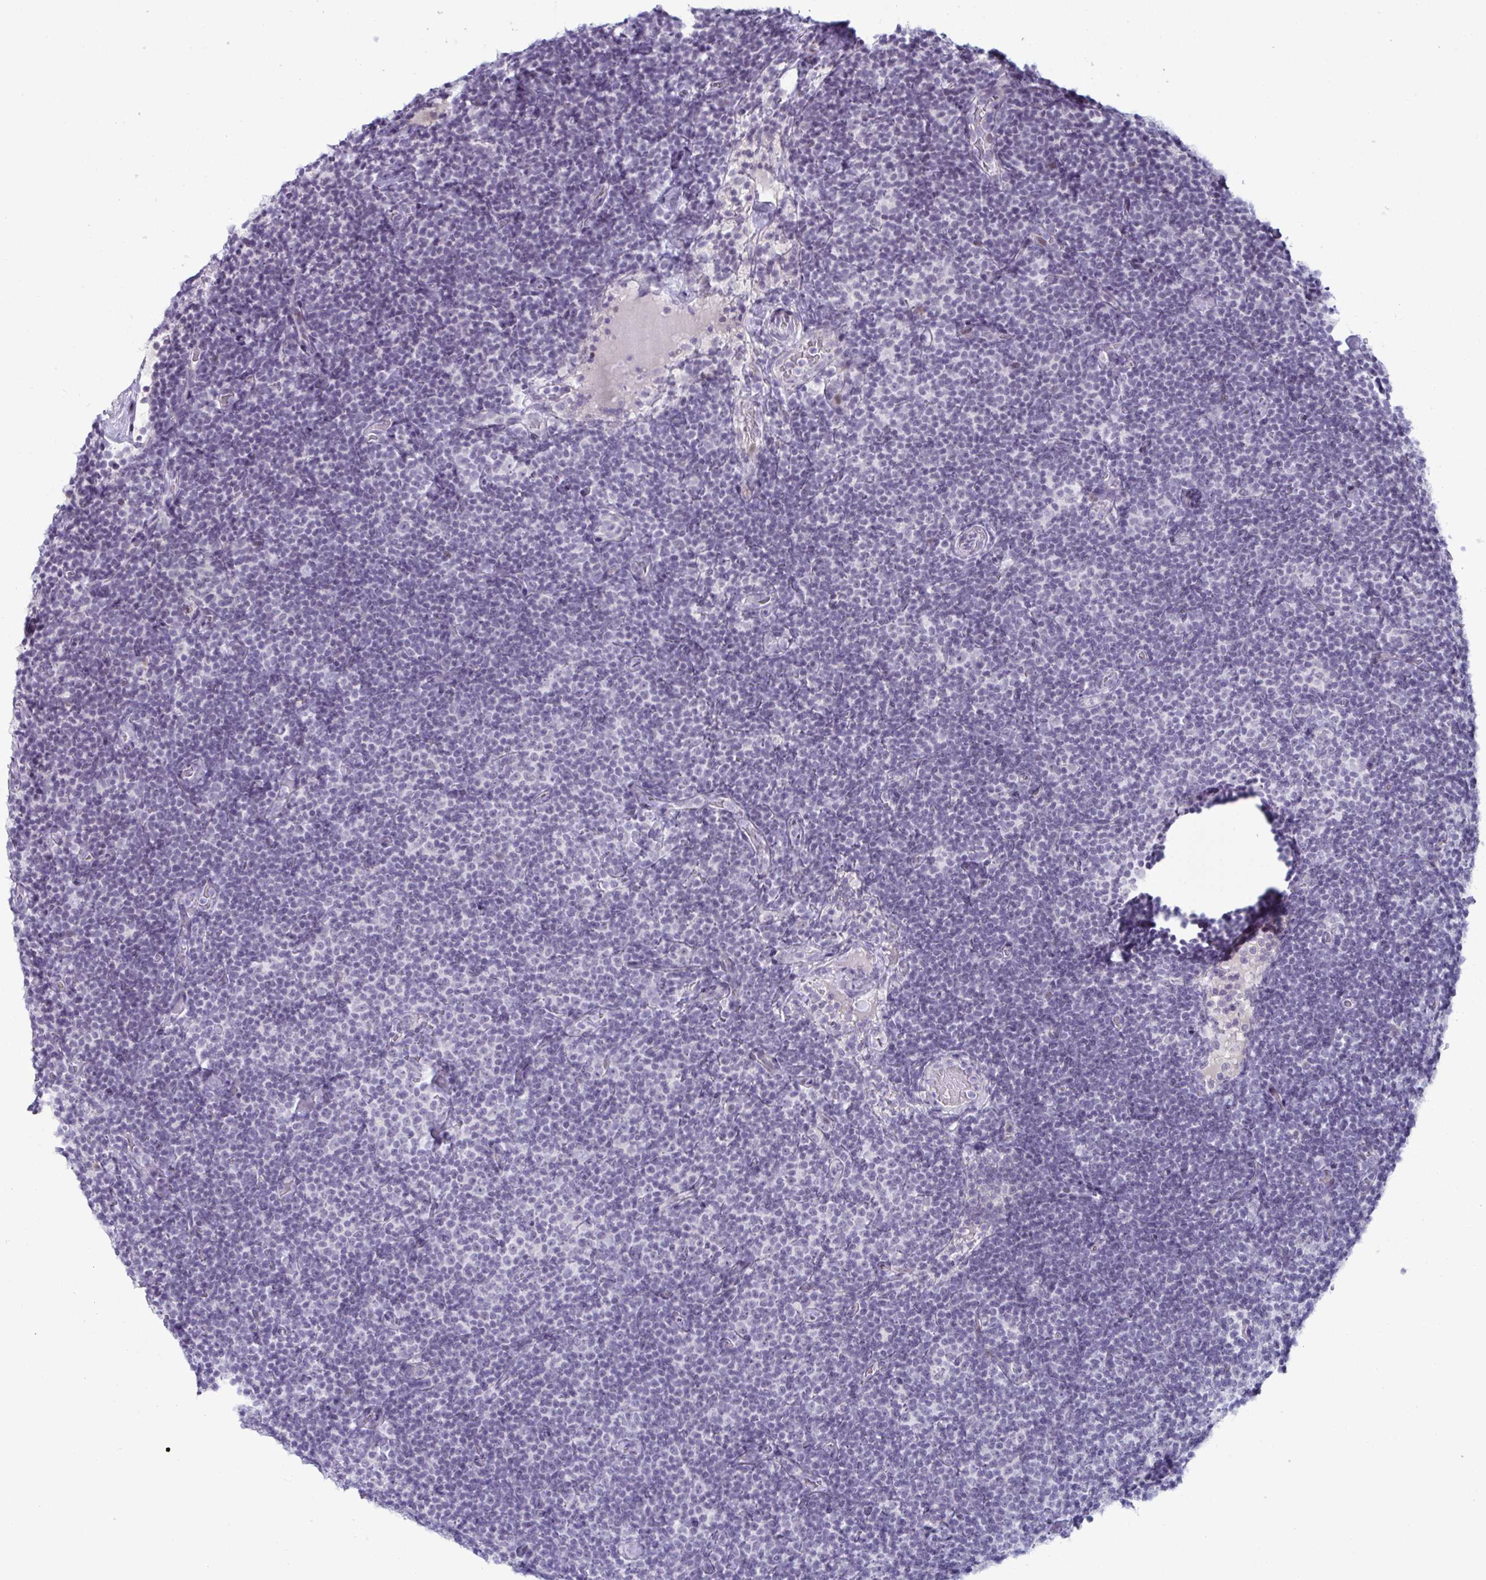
{"staining": {"intensity": "negative", "quantity": "none", "location": "none"}, "tissue": "lymphoma", "cell_type": "Tumor cells", "image_type": "cancer", "snomed": [{"axis": "morphology", "description": "Malignant lymphoma, non-Hodgkin's type, Low grade"}, {"axis": "topography", "description": "Lymph node"}], "caption": "High power microscopy micrograph of an IHC histopathology image of low-grade malignant lymphoma, non-Hodgkin's type, revealing no significant positivity in tumor cells.", "gene": "VSIG10L", "patient": {"sex": "male", "age": 81}}